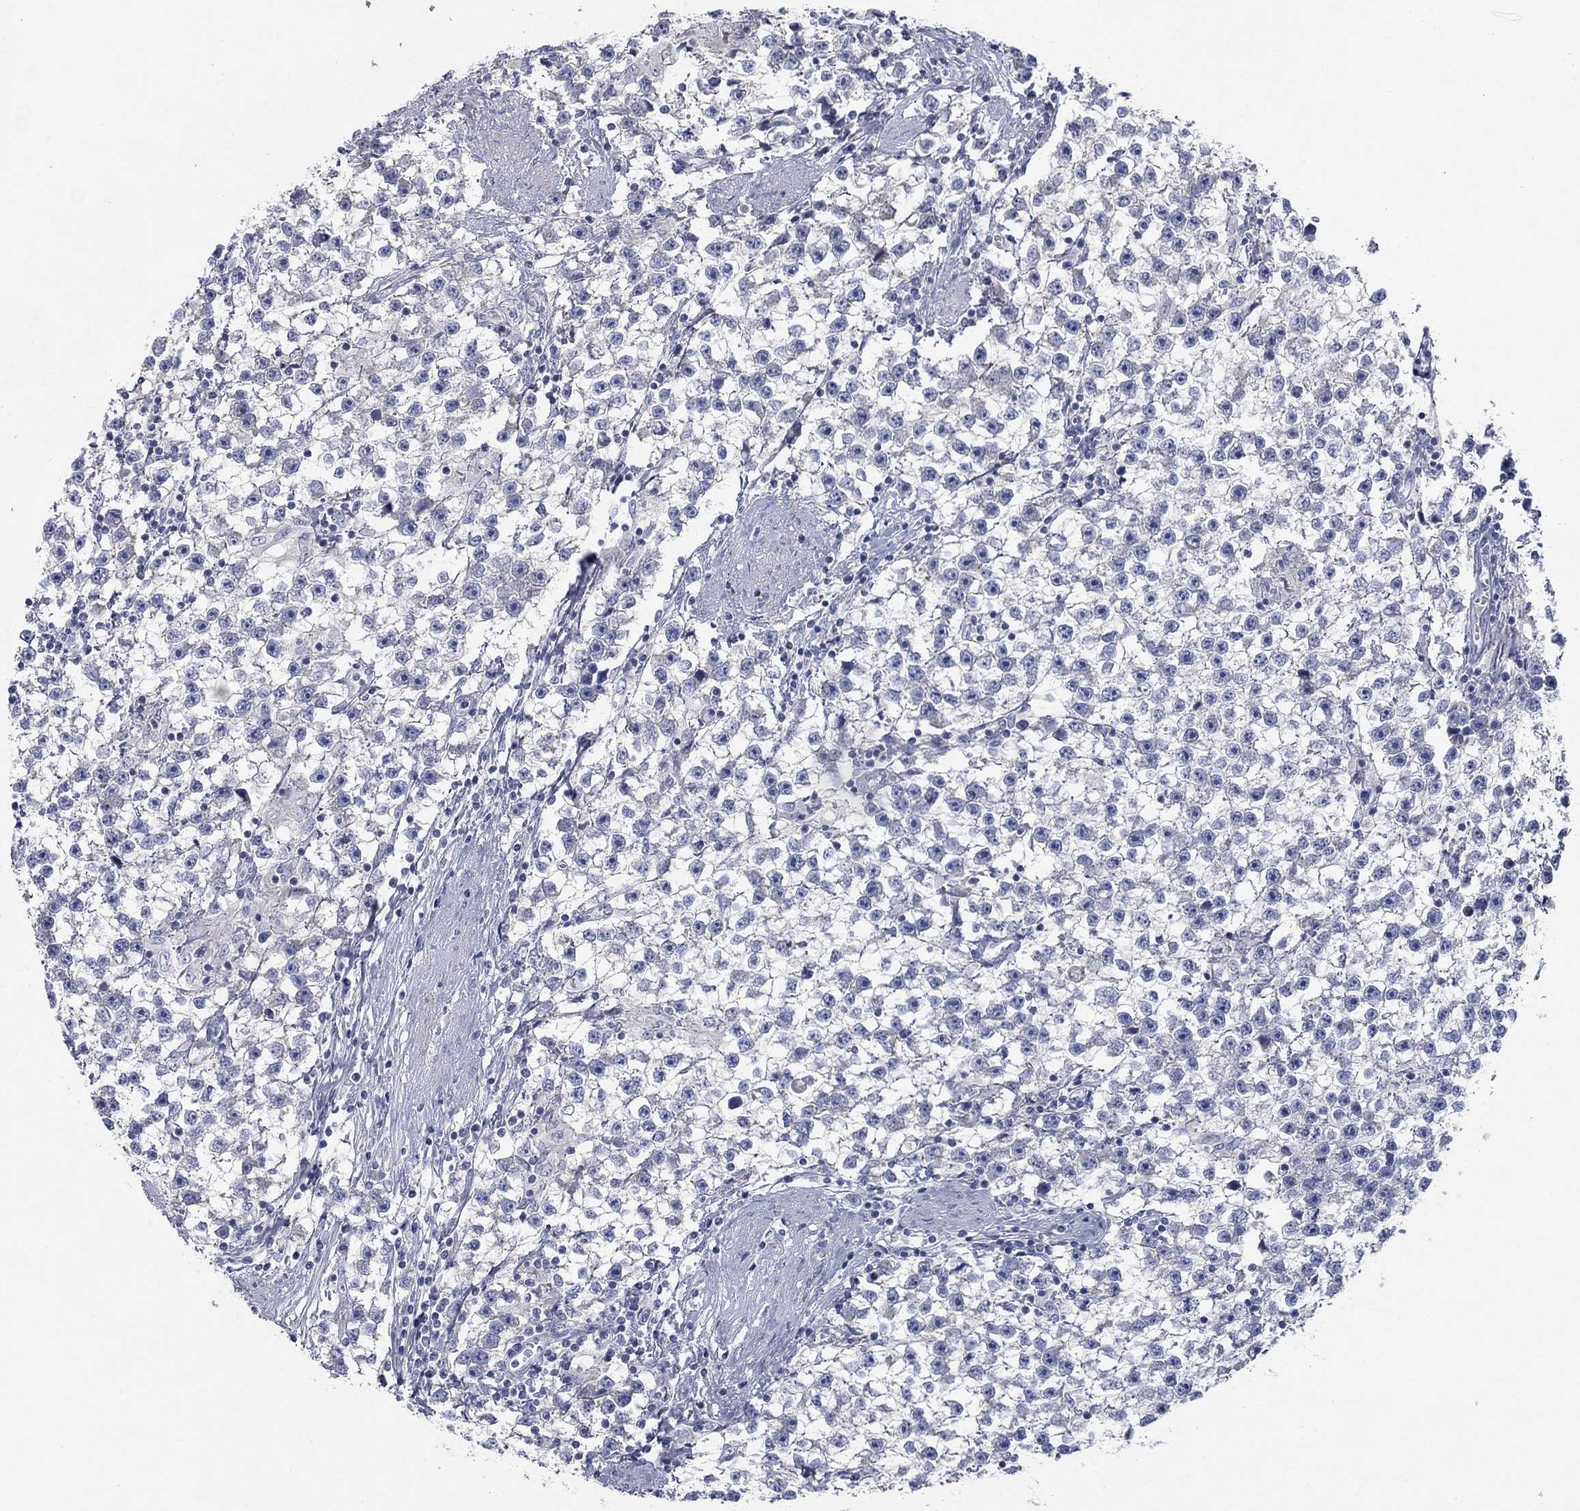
{"staining": {"intensity": "negative", "quantity": "none", "location": "none"}, "tissue": "testis cancer", "cell_type": "Tumor cells", "image_type": "cancer", "snomed": [{"axis": "morphology", "description": "Seminoma, NOS"}, {"axis": "topography", "description": "Testis"}], "caption": "IHC micrograph of human testis cancer (seminoma) stained for a protein (brown), which exhibits no expression in tumor cells. (IHC, brightfield microscopy, high magnification).", "gene": "TMEM249", "patient": {"sex": "male", "age": 59}}